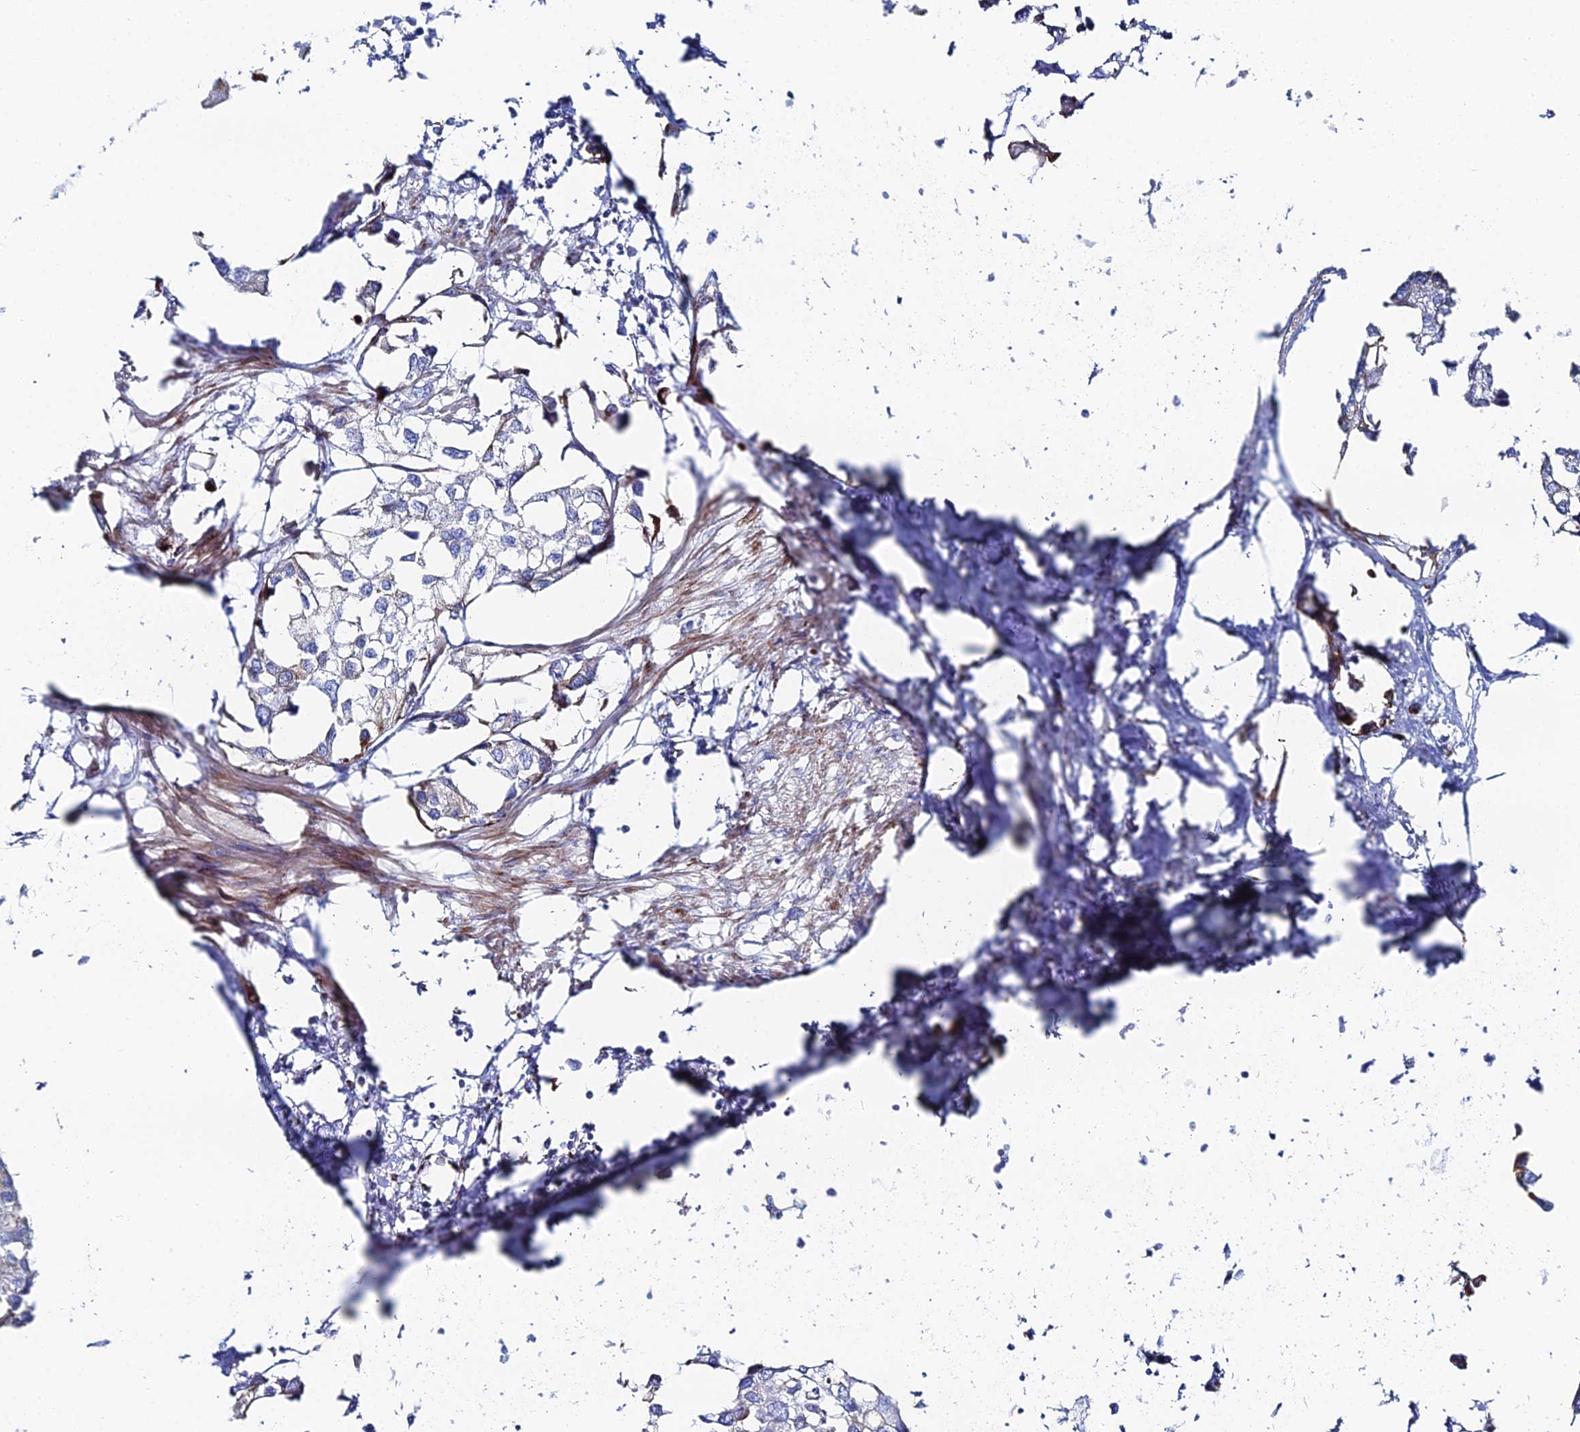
{"staining": {"intensity": "negative", "quantity": "none", "location": "none"}, "tissue": "urothelial cancer", "cell_type": "Tumor cells", "image_type": "cancer", "snomed": [{"axis": "morphology", "description": "Urothelial carcinoma, High grade"}, {"axis": "topography", "description": "Urinary bladder"}], "caption": "The immunohistochemistry (IHC) micrograph has no significant positivity in tumor cells of high-grade urothelial carcinoma tissue. The staining is performed using DAB brown chromogen with nuclei counter-stained in using hematoxylin.", "gene": "DHX34", "patient": {"sex": "male", "age": 64}}